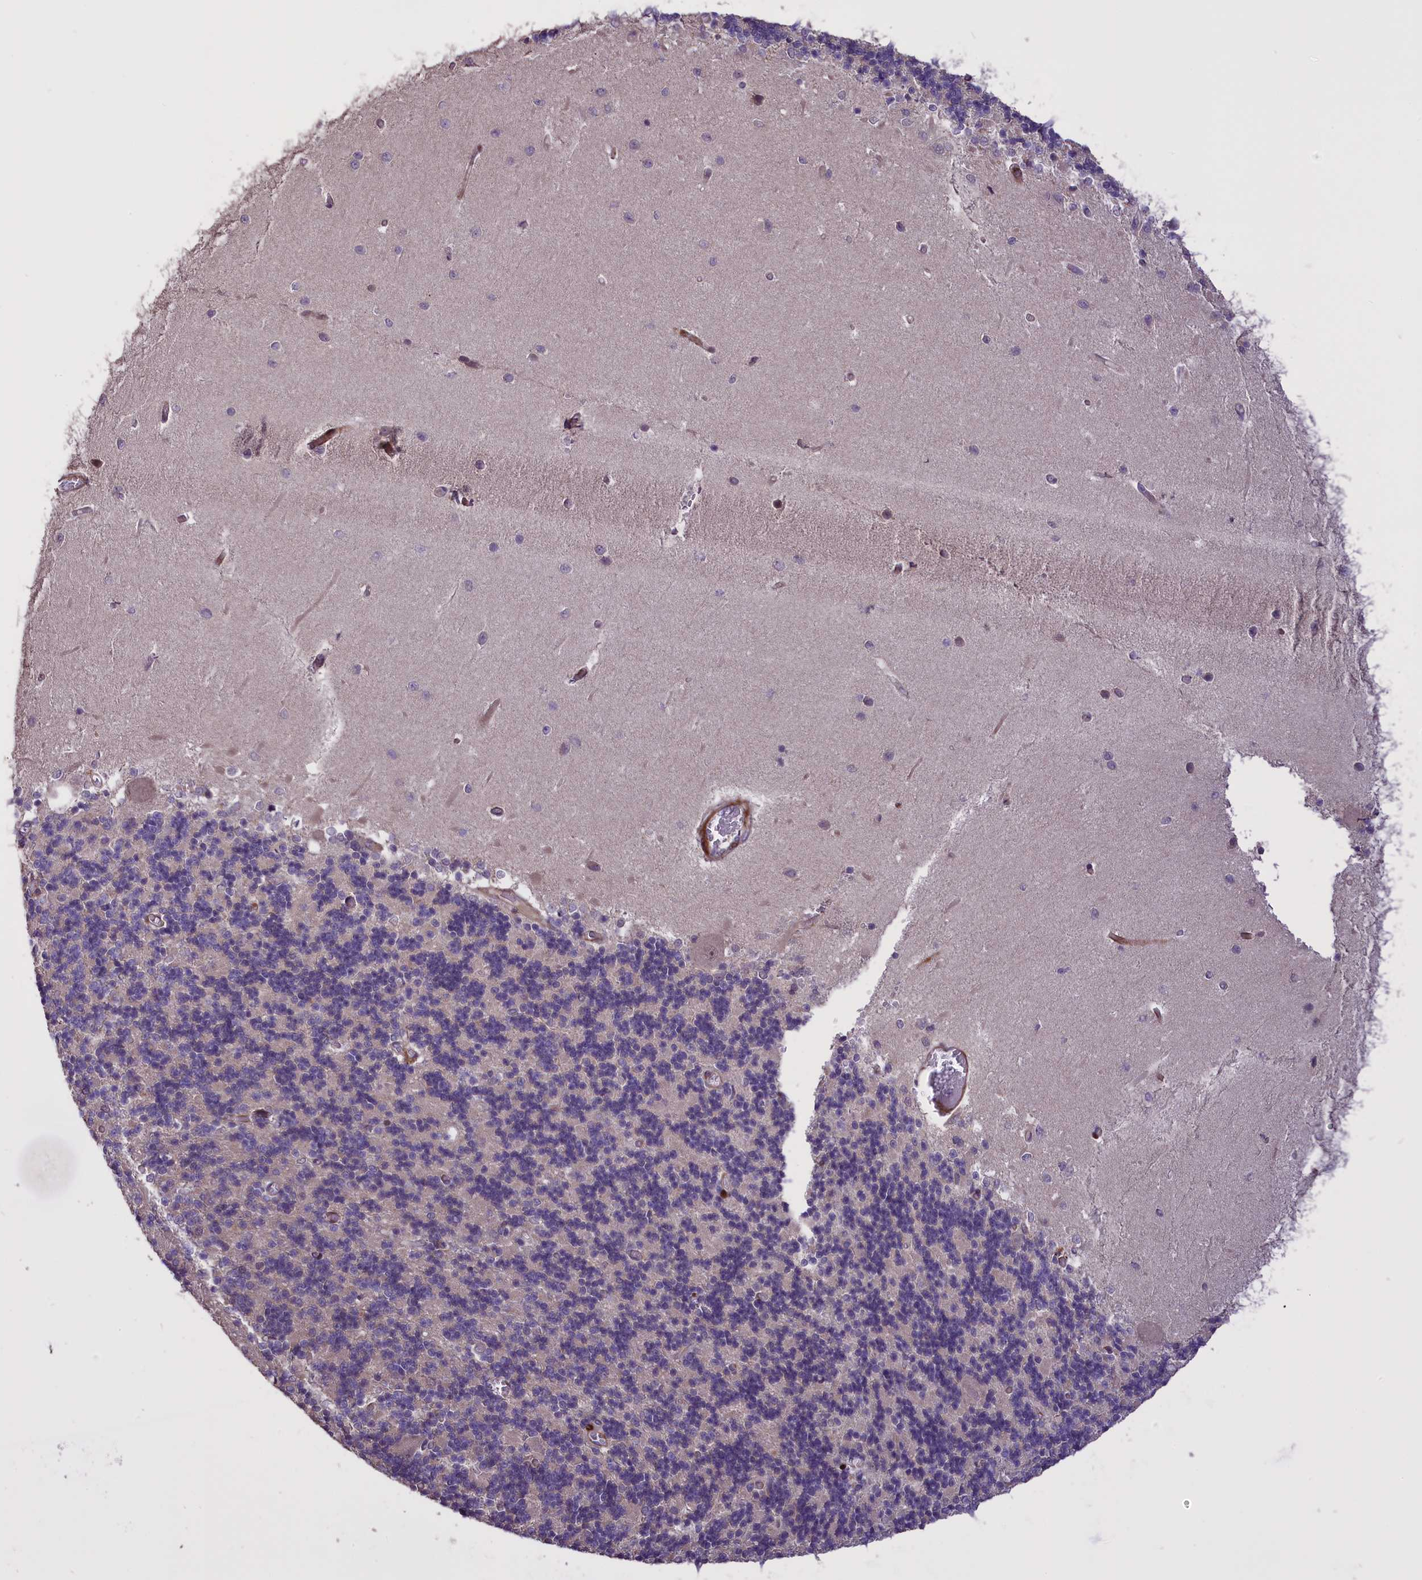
{"staining": {"intensity": "negative", "quantity": "none", "location": "none"}, "tissue": "cerebellum", "cell_type": "Cells in granular layer", "image_type": "normal", "snomed": [{"axis": "morphology", "description": "Normal tissue, NOS"}, {"axis": "topography", "description": "Cerebellum"}], "caption": "This is an immunohistochemistry (IHC) micrograph of normal human cerebellum. There is no expression in cells in granular layer.", "gene": "ENHO", "patient": {"sex": "male", "age": 37}}